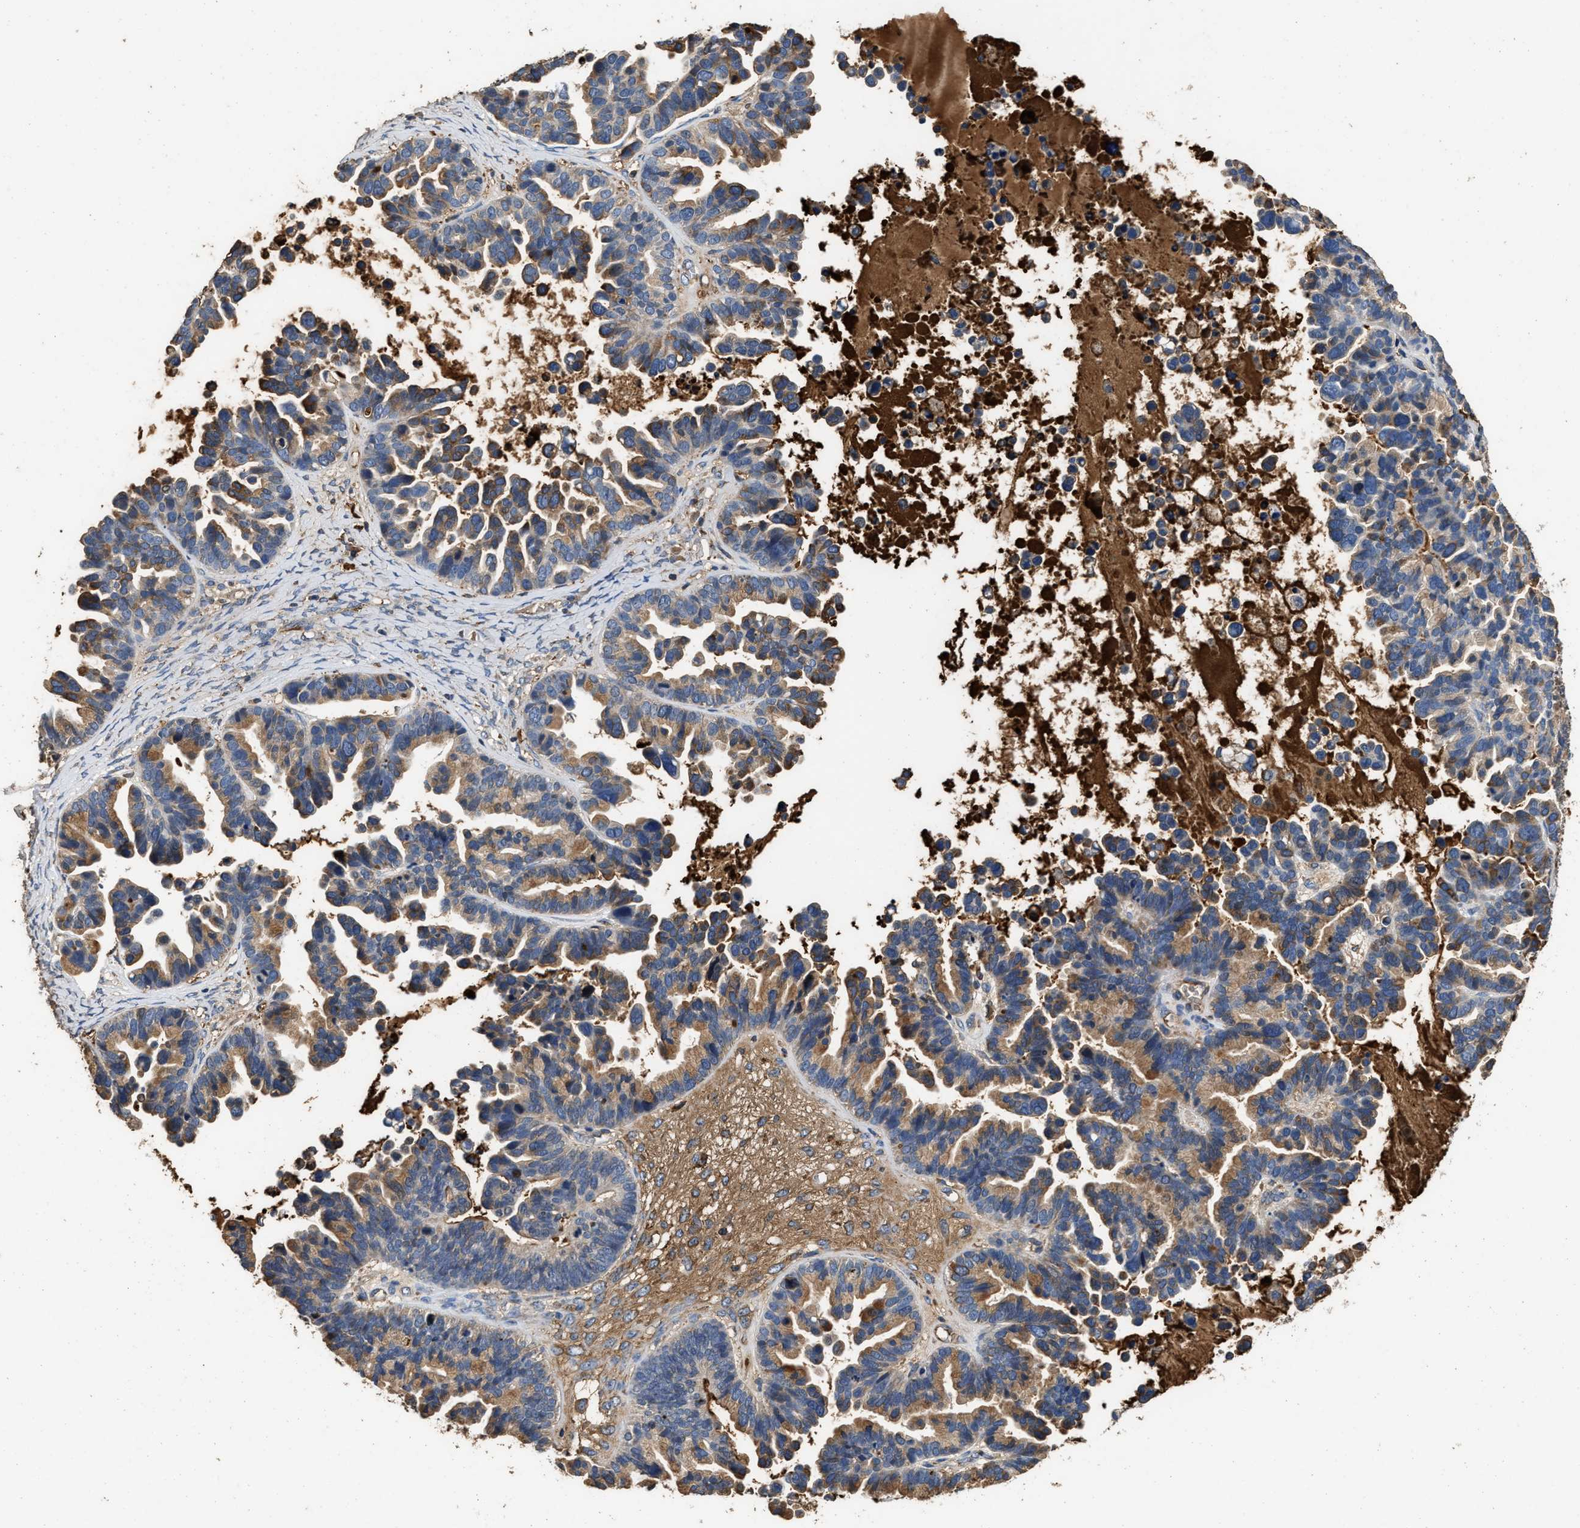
{"staining": {"intensity": "moderate", "quantity": ">75%", "location": "cytoplasmic/membranous"}, "tissue": "ovarian cancer", "cell_type": "Tumor cells", "image_type": "cancer", "snomed": [{"axis": "morphology", "description": "Cystadenocarcinoma, serous, NOS"}, {"axis": "topography", "description": "Ovary"}], "caption": "This is an image of IHC staining of ovarian cancer, which shows moderate expression in the cytoplasmic/membranous of tumor cells.", "gene": "C3", "patient": {"sex": "female", "age": 56}}